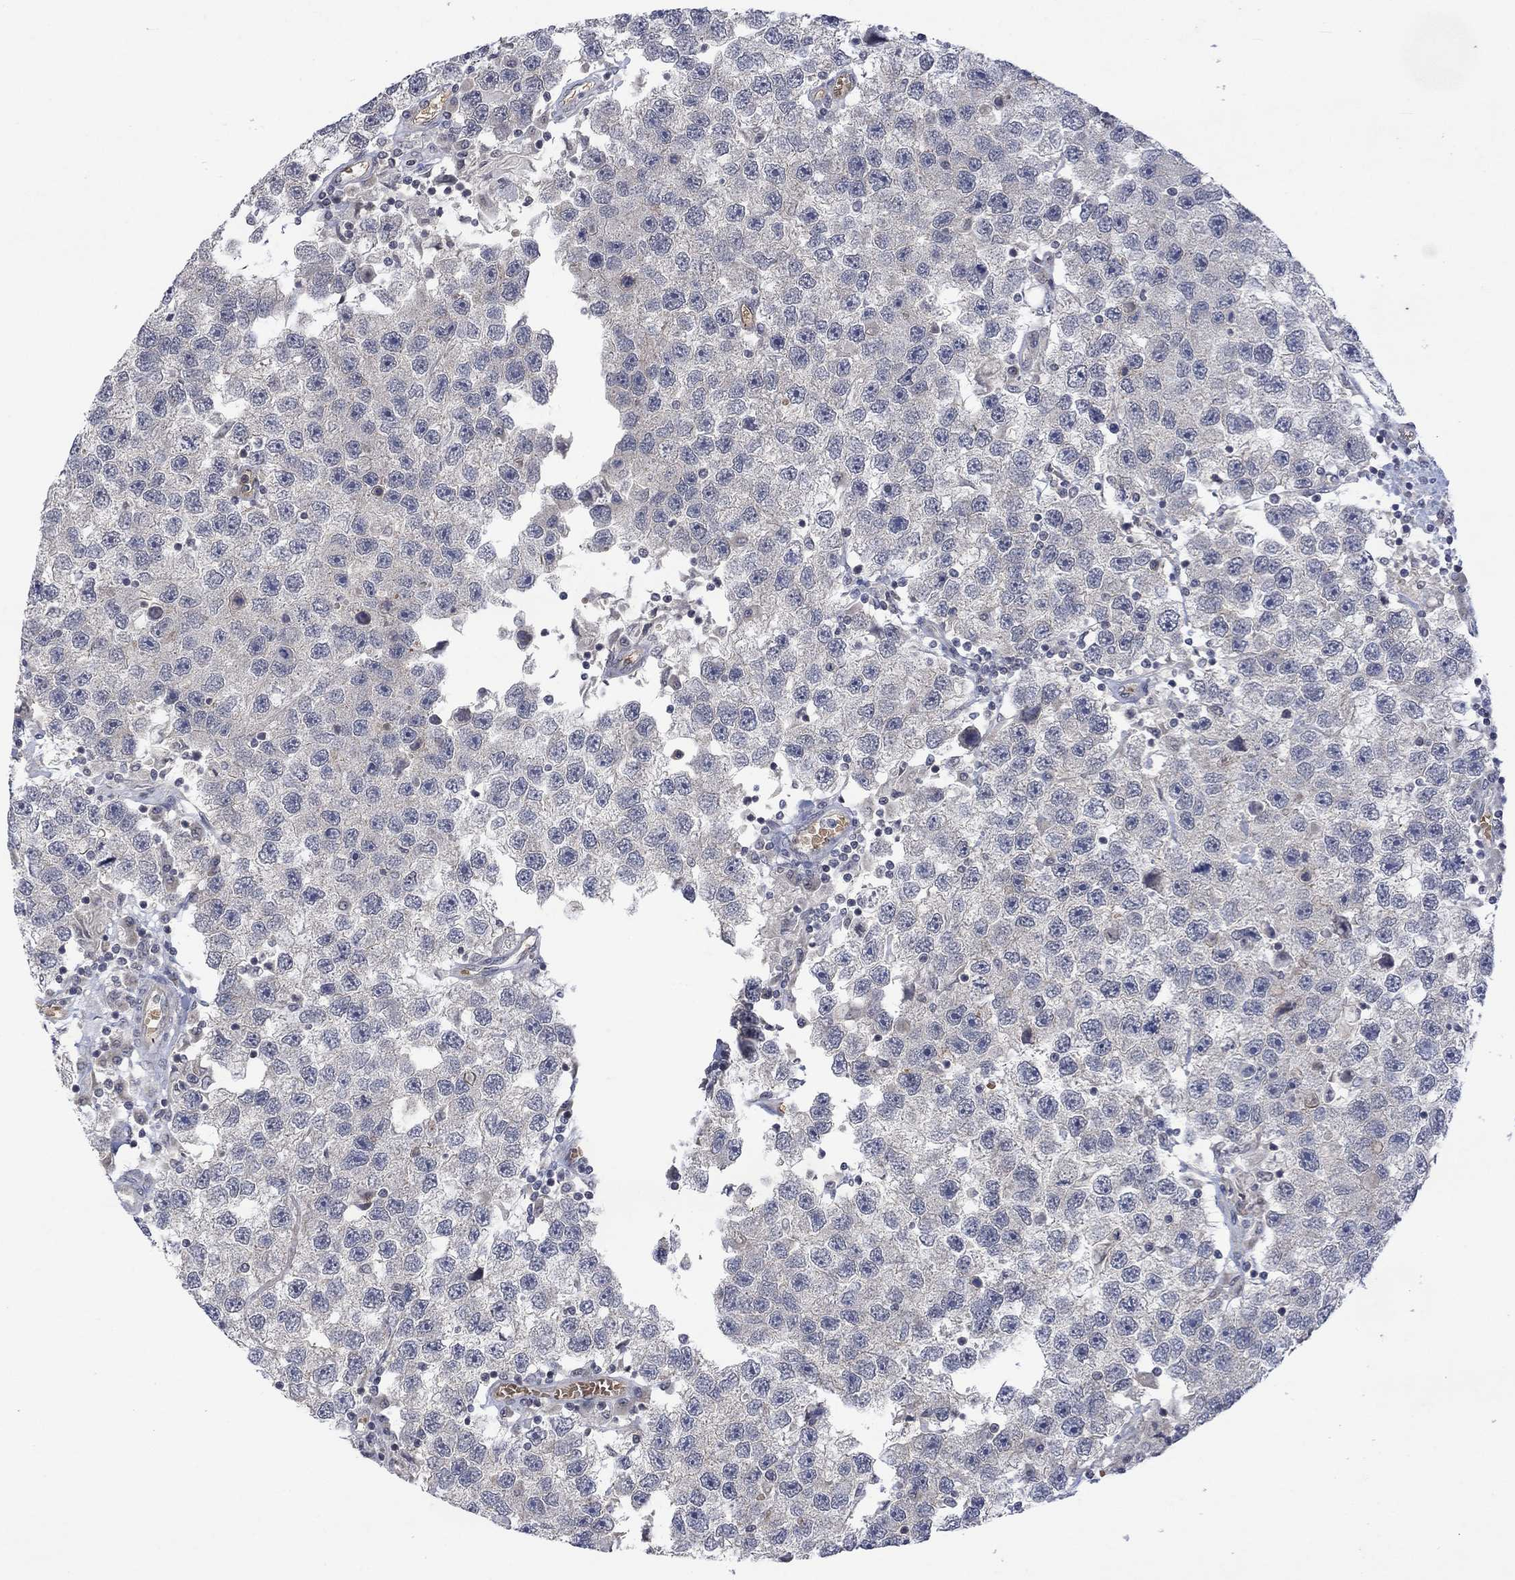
{"staining": {"intensity": "negative", "quantity": "none", "location": "none"}, "tissue": "testis cancer", "cell_type": "Tumor cells", "image_type": "cancer", "snomed": [{"axis": "morphology", "description": "Seminoma, NOS"}, {"axis": "topography", "description": "Testis"}], "caption": "Immunohistochemical staining of testis seminoma reveals no significant staining in tumor cells.", "gene": "GRIN2D", "patient": {"sex": "male", "age": 26}}